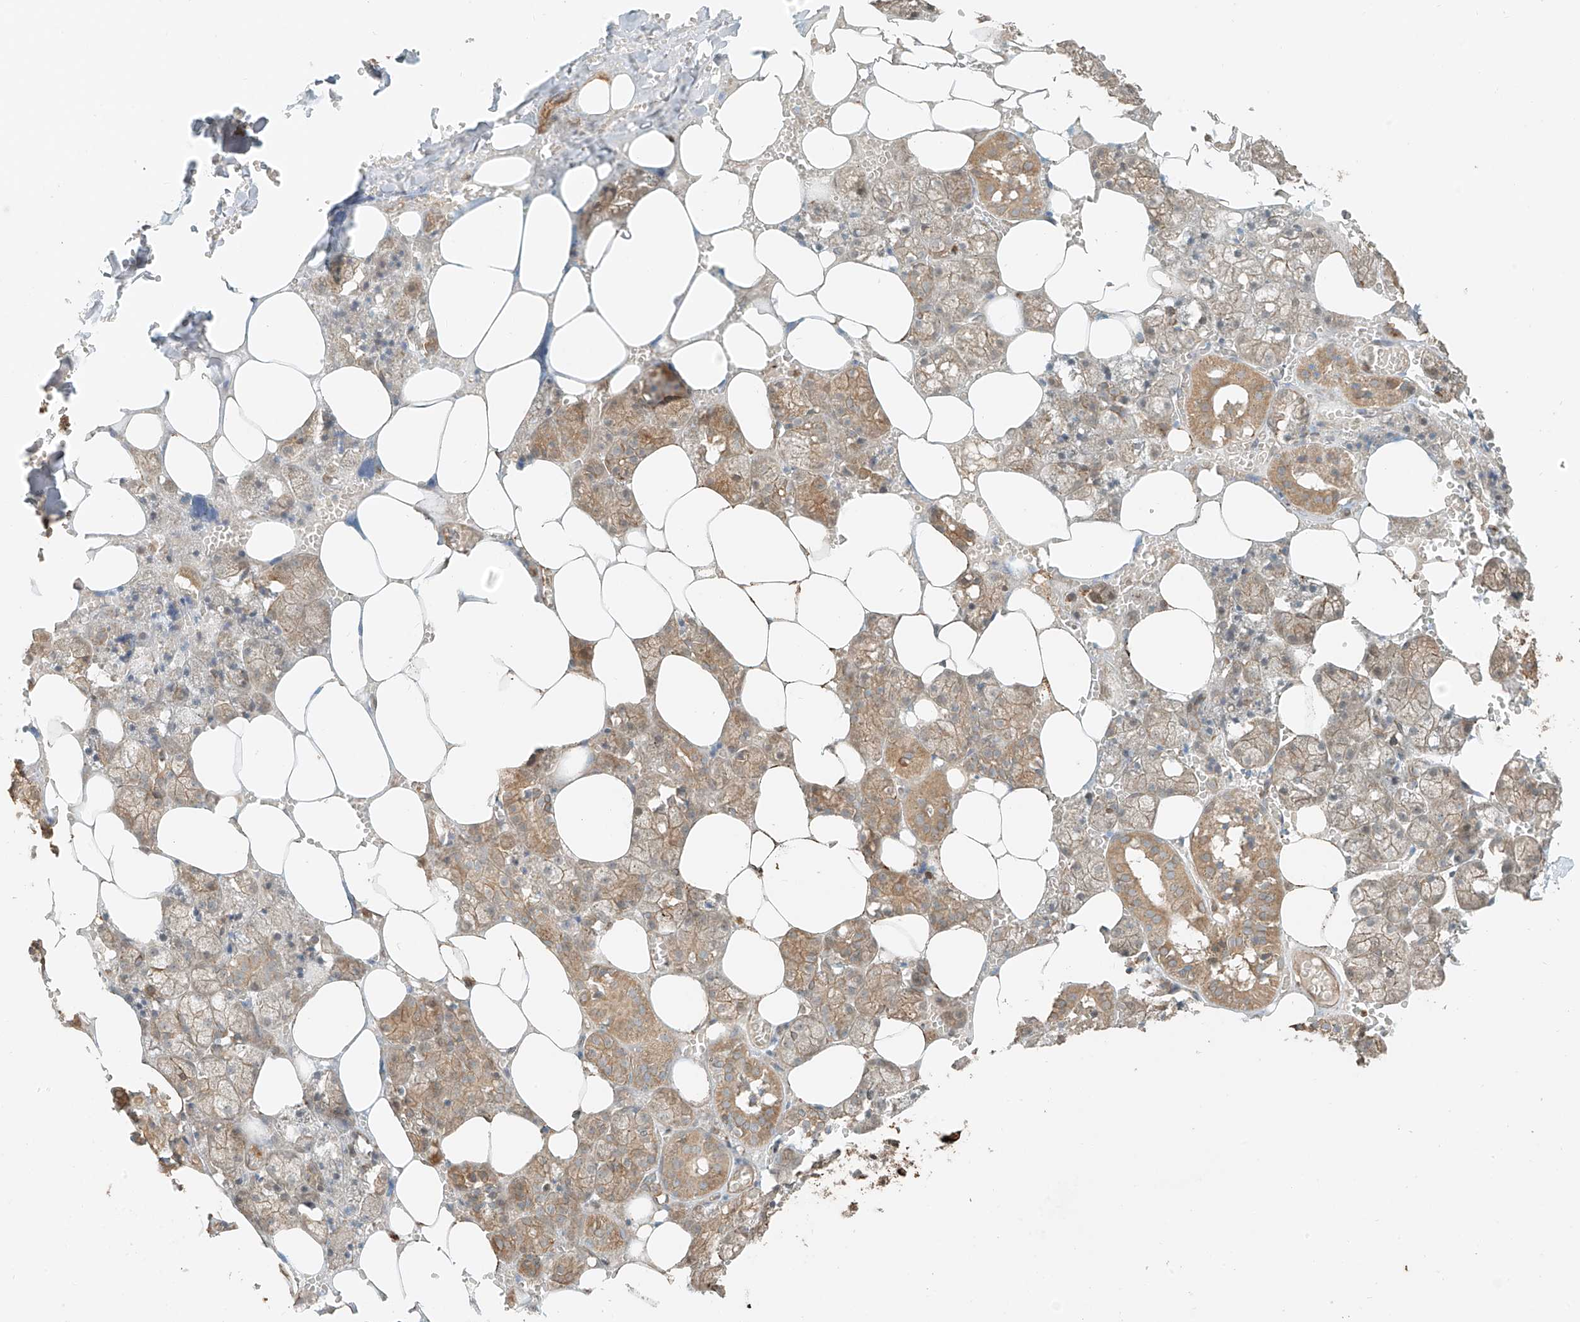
{"staining": {"intensity": "moderate", "quantity": ">75%", "location": "cytoplasmic/membranous"}, "tissue": "salivary gland", "cell_type": "Glandular cells", "image_type": "normal", "snomed": [{"axis": "morphology", "description": "Normal tissue, NOS"}, {"axis": "topography", "description": "Salivary gland"}], "caption": "The image exhibits staining of normal salivary gland, revealing moderate cytoplasmic/membranous protein expression (brown color) within glandular cells. (DAB IHC, brown staining for protein, blue staining for nuclei).", "gene": "ANKZF1", "patient": {"sex": "male", "age": 62}}